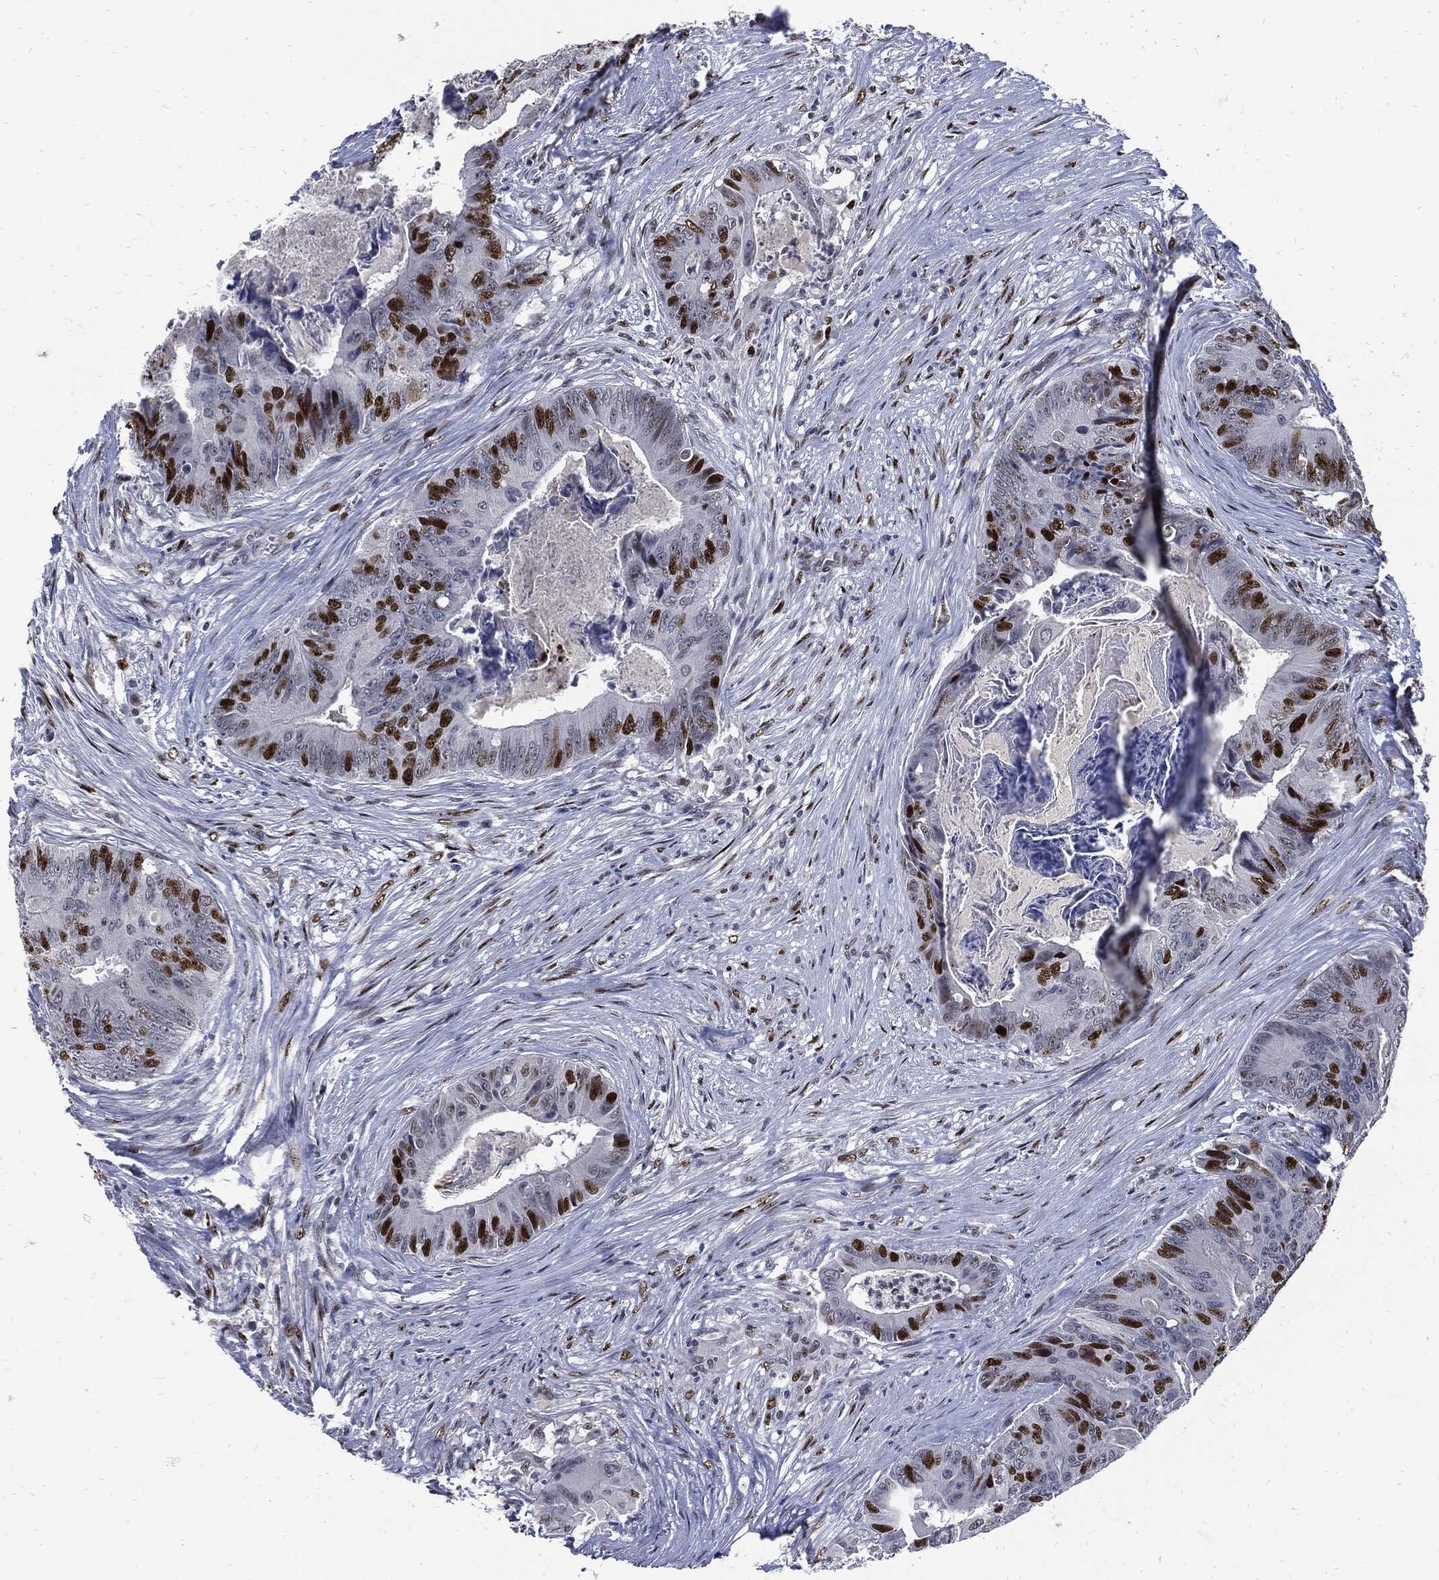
{"staining": {"intensity": "strong", "quantity": "<25%", "location": "nuclear"}, "tissue": "colorectal cancer", "cell_type": "Tumor cells", "image_type": "cancer", "snomed": [{"axis": "morphology", "description": "Adenocarcinoma, NOS"}, {"axis": "topography", "description": "Colon"}], "caption": "This is a histology image of IHC staining of colorectal adenocarcinoma, which shows strong positivity in the nuclear of tumor cells.", "gene": "NBN", "patient": {"sex": "male", "age": 84}}